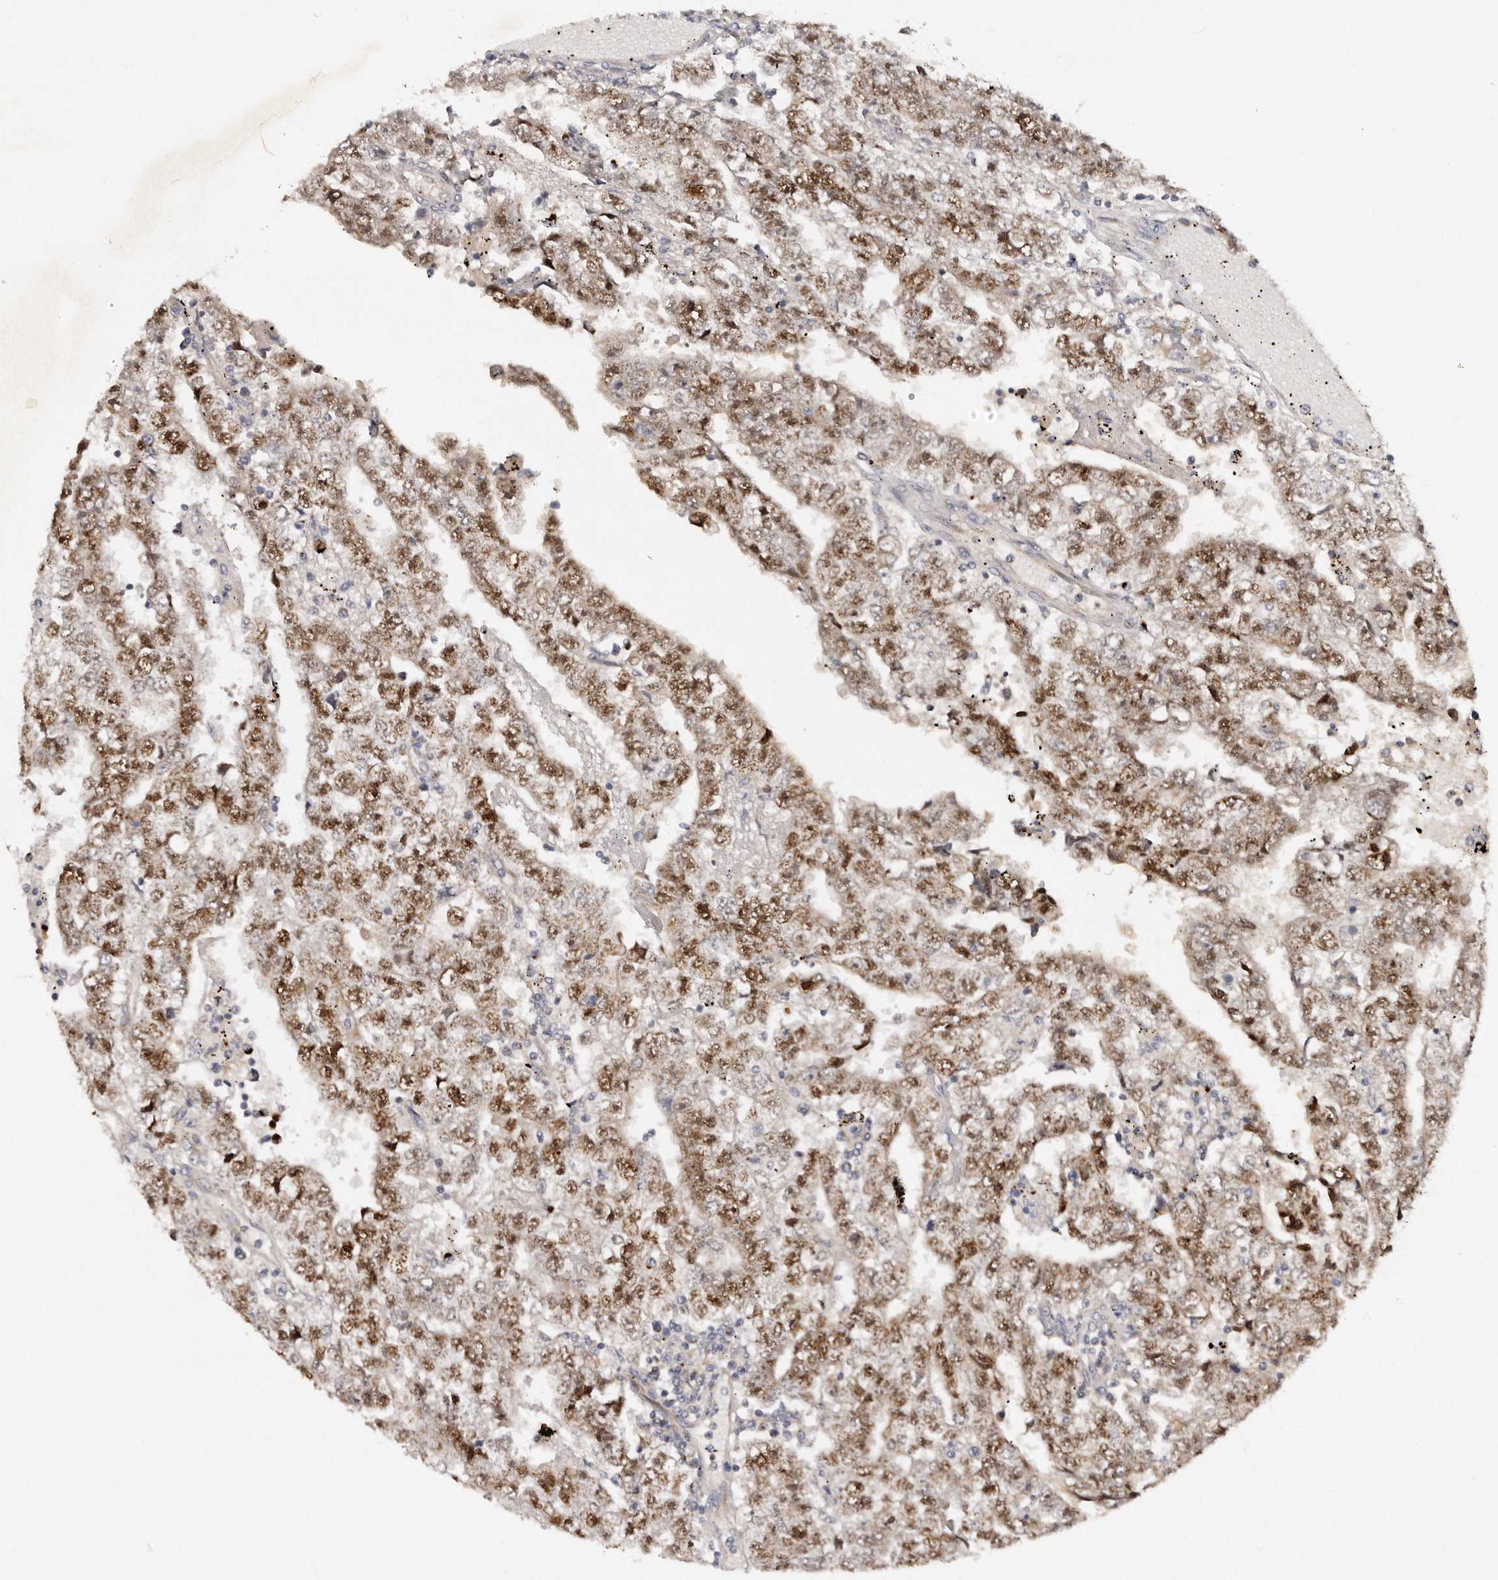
{"staining": {"intensity": "moderate", "quantity": ">75%", "location": "cytoplasmic/membranous,nuclear"}, "tissue": "testis cancer", "cell_type": "Tumor cells", "image_type": "cancer", "snomed": [{"axis": "morphology", "description": "Carcinoma, Embryonal, NOS"}, {"axis": "topography", "description": "Testis"}], "caption": "A medium amount of moderate cytoplasmic/membranous and nuclear positivity is seen in approximately >75% of tumor cells in testis cancer (embryonal carcinoma) tissue. Nuclei are stained in blue.", "gene": "DACT2", "patient": {"sex": "male", "age": 25}}